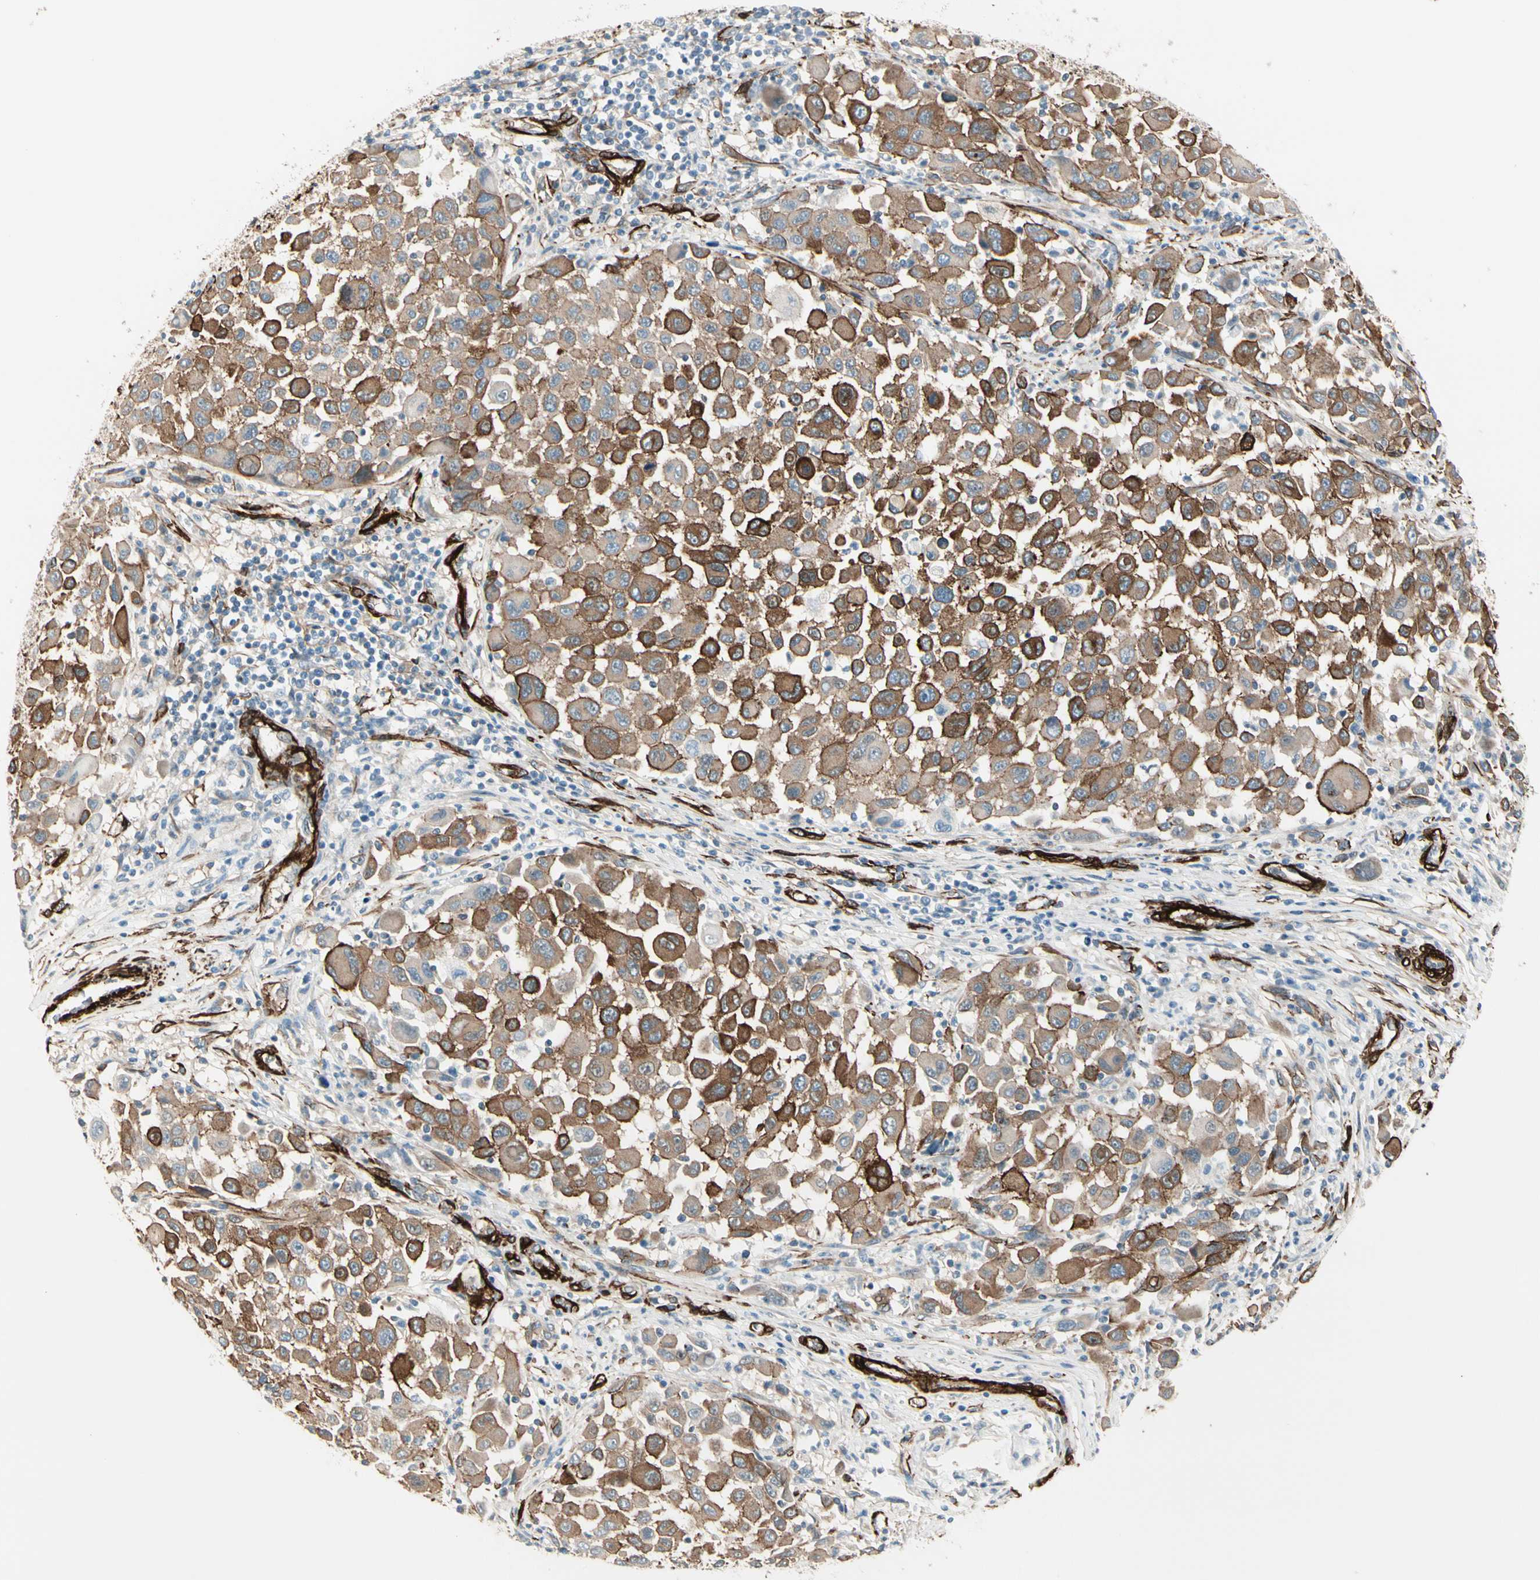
{"staining": {"intensity": "strong", "quantity": ">75%", "location": "cytoplasmic/membranous"}, "tissue": "melanoma", "cell_type": "Tumor cells", "image_type": "cancer", "snomed": [{"axis": "morphology", "description": "Malignant melanoma, Metastatic site"}, {"axis": "topography", "description": "Lymph node"}], "caption": "Immunohistochemical staining of malignant melanoma (metastatic site) demonstrates high levels of strong cytoplasmic/membranous protein positivity in approximately >75% of tumor cells.", "gene": "CALD1", "patient": {"sex": "male", "age": 61}}